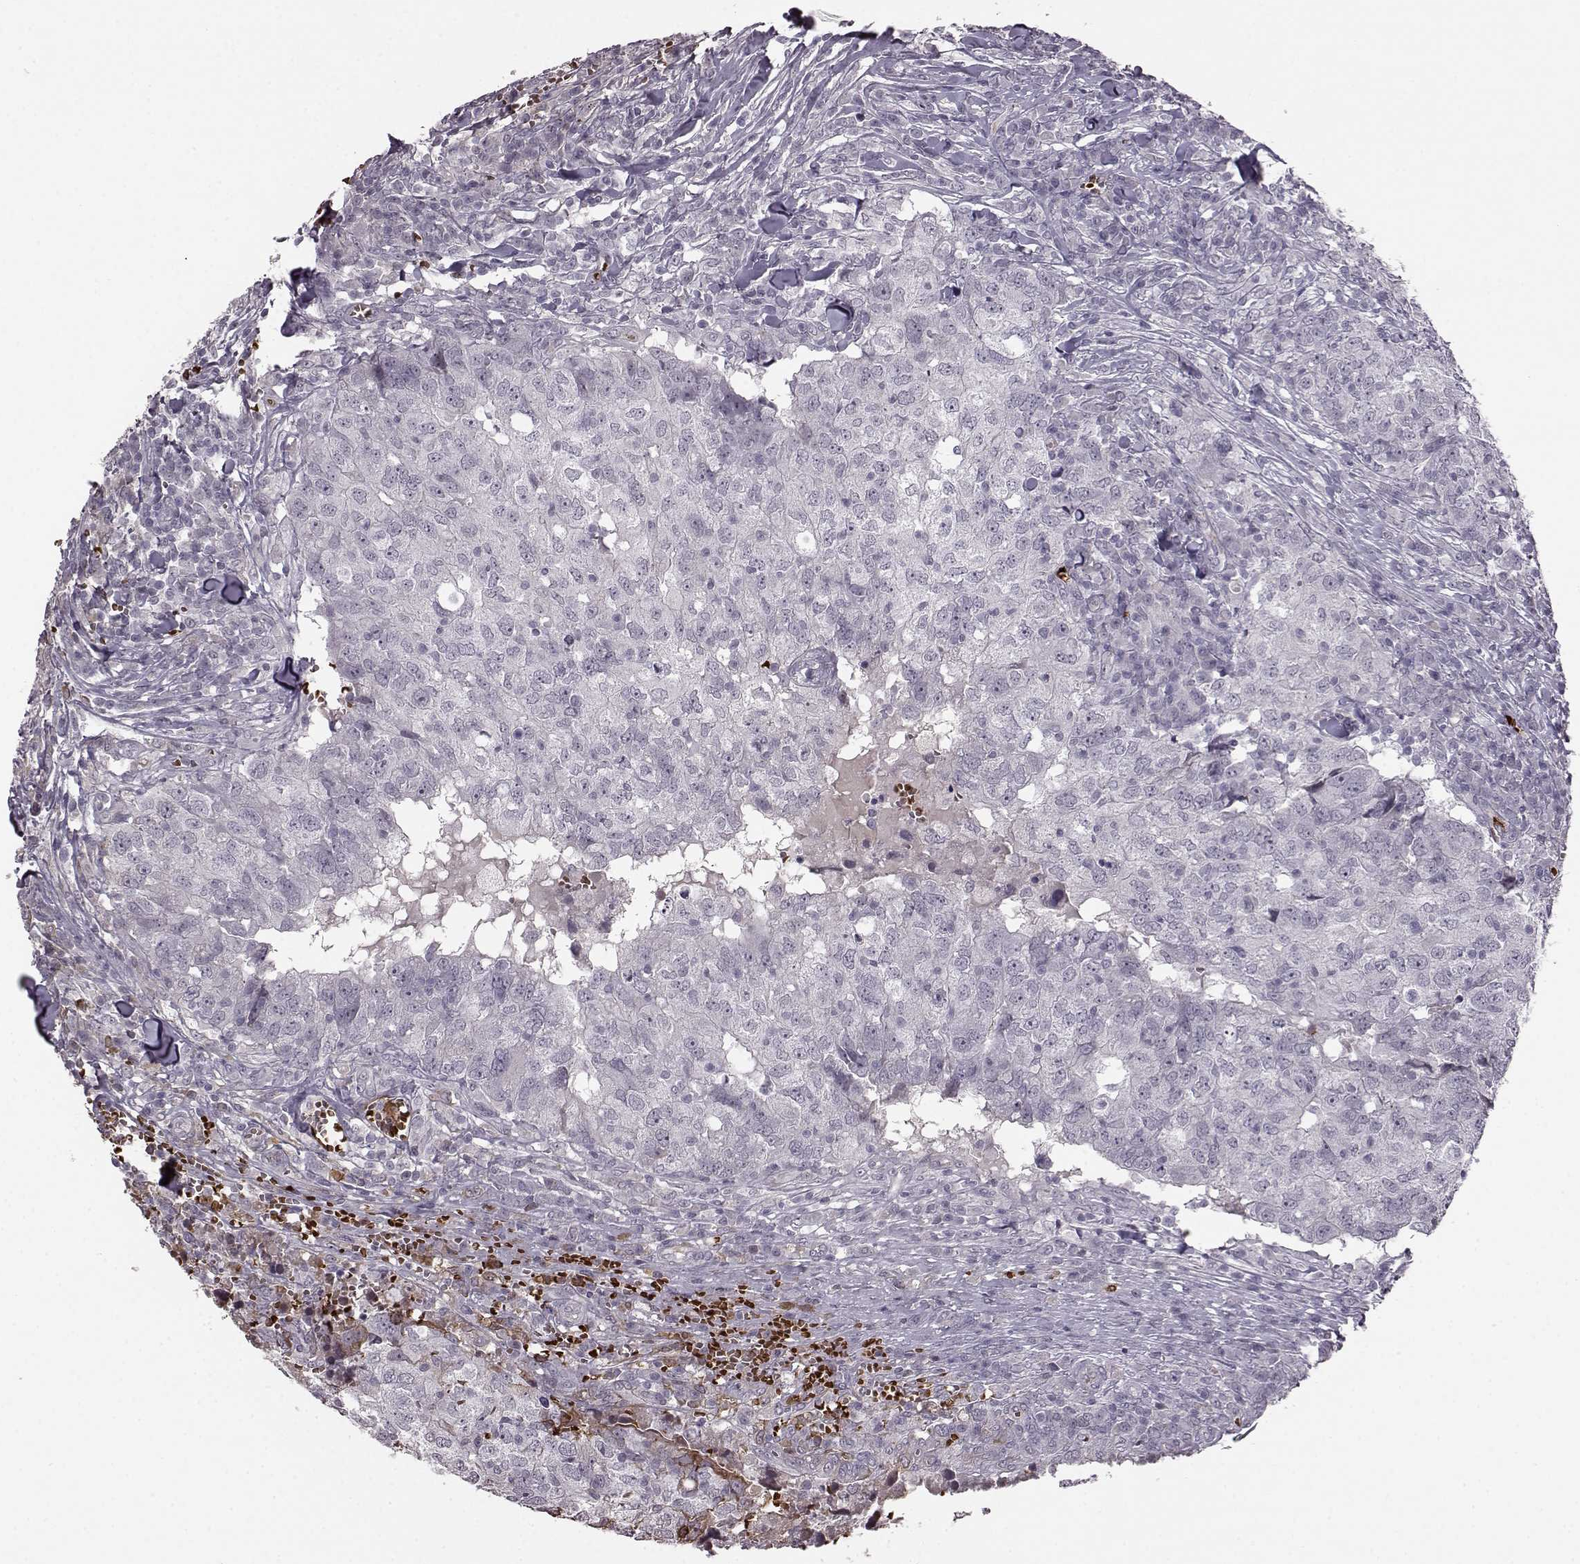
{"staining": {"intensity": "negative", "quantity": "none", "location": "none"}, "tissue": "breast cancer", "cell_type": "Tumor cells", "image_type": "cancer", "snomed": [{"axis": "morphology", "description": "Duct carcinoma"}, {"axis": "topography", "description": "Breast"}], "caption": "DAB immunohistochemical staining of intraductal carcinoma (breast) demonstrates no significant expression in tumor cells.", "gene": "PROP1", "patient": {"sex": "female", "age": 30}}